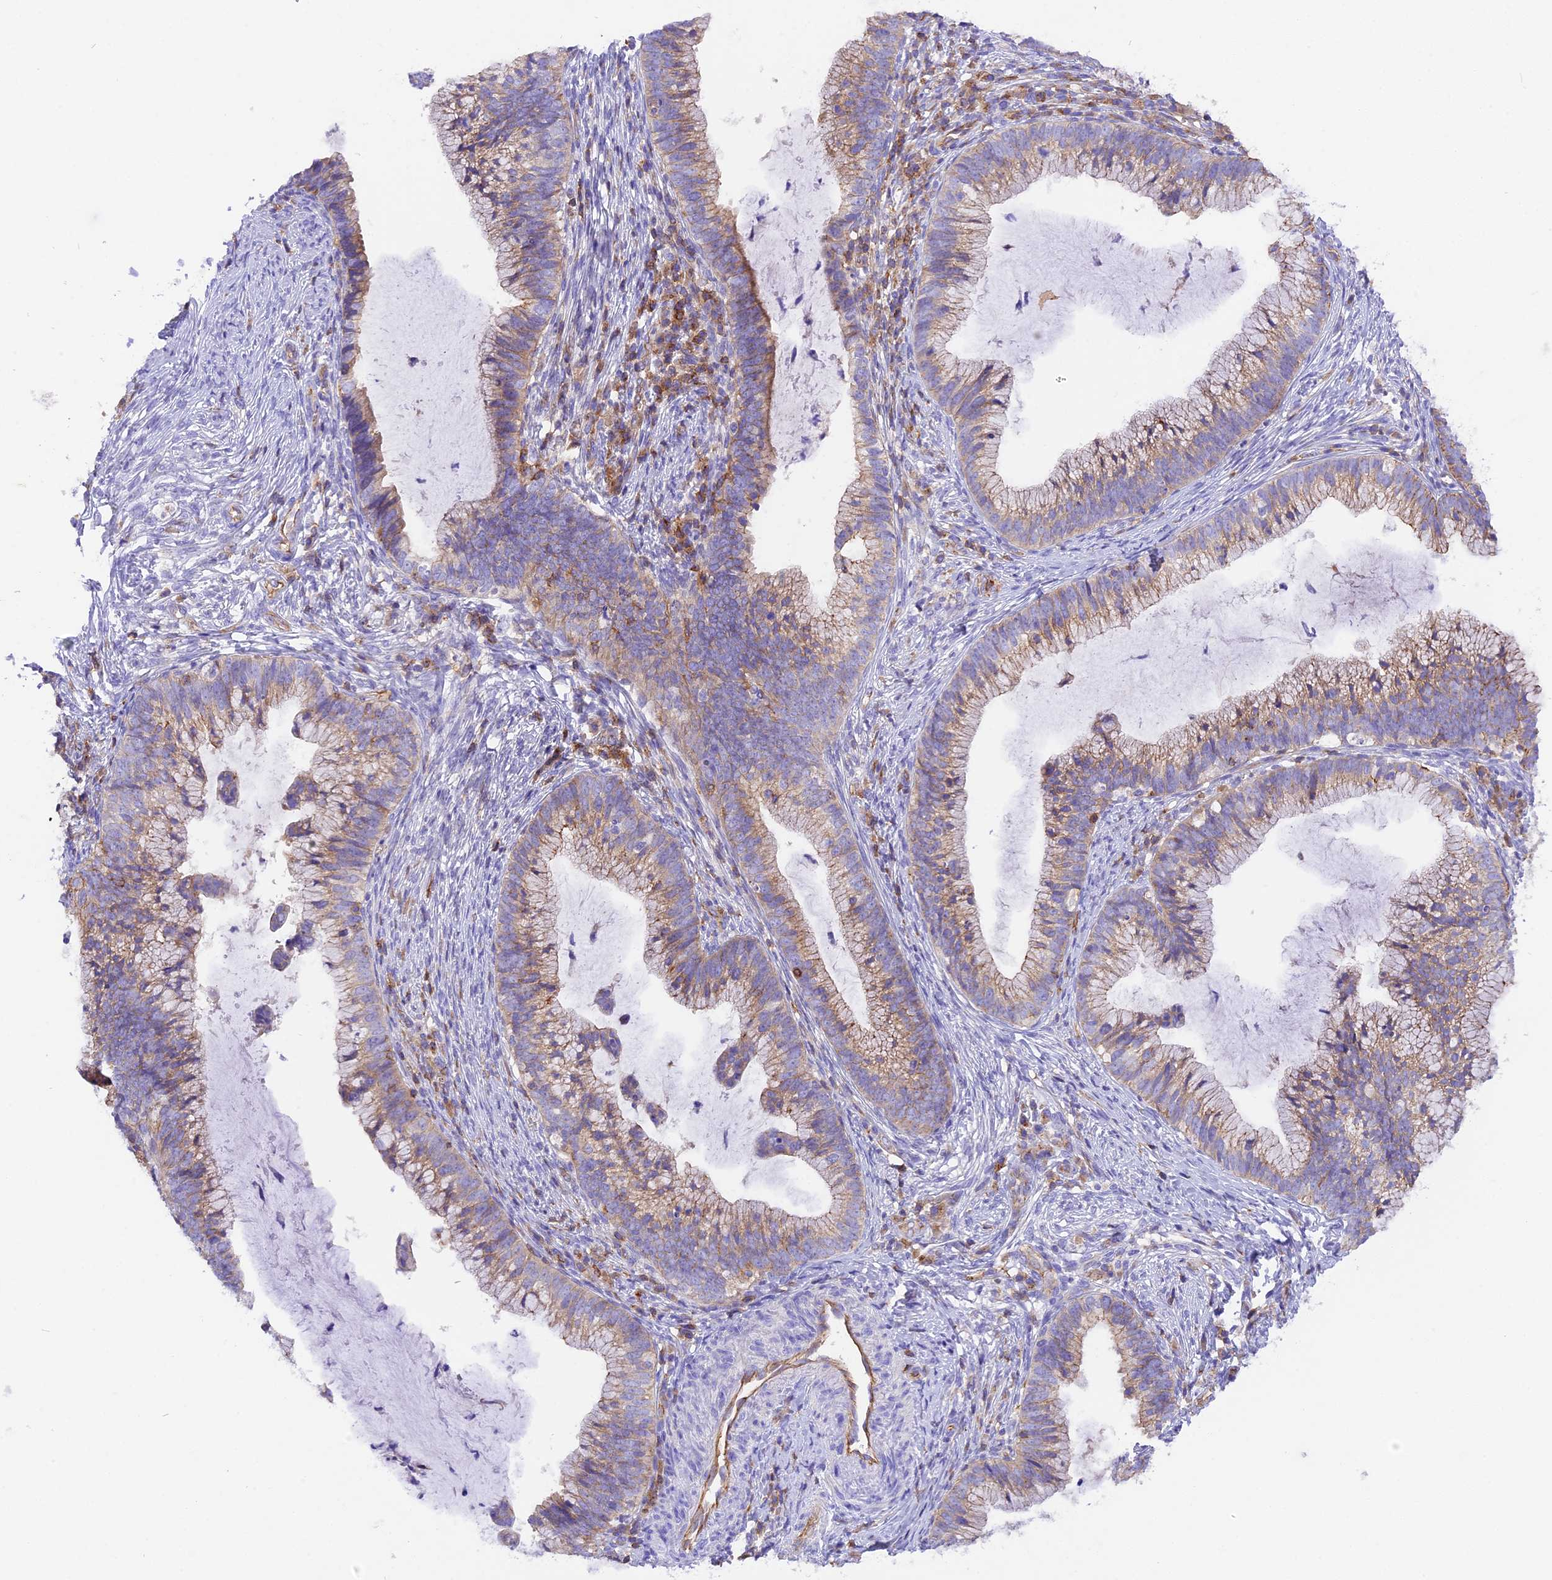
{"staining": {"intensity": "weak", "quantity": "25%-75%", "location": "cytoplasmic/membranous"}, "tissue": "cervical cancer", "cell_type": "Tumor cells", "image_type": "cancer", "snomed": [{"axis": "morphology", "description": "Adenocarcinoma, NOS"}, {"axis": "topography", "description": "Cervix"}], "caption": "Weak cytoplasmic/membranous protein staining is present in approximately 25%-75% of tumor cells in cervical adenocarcinoma. Using DAB (3,3'-diaminobenzidine) (brown) and hematoxylin (blue) stains, captured at high magnification using brightfield microscopy.", "gene": "FAM193A", "patient": {"sex": "female", "age": 36}}